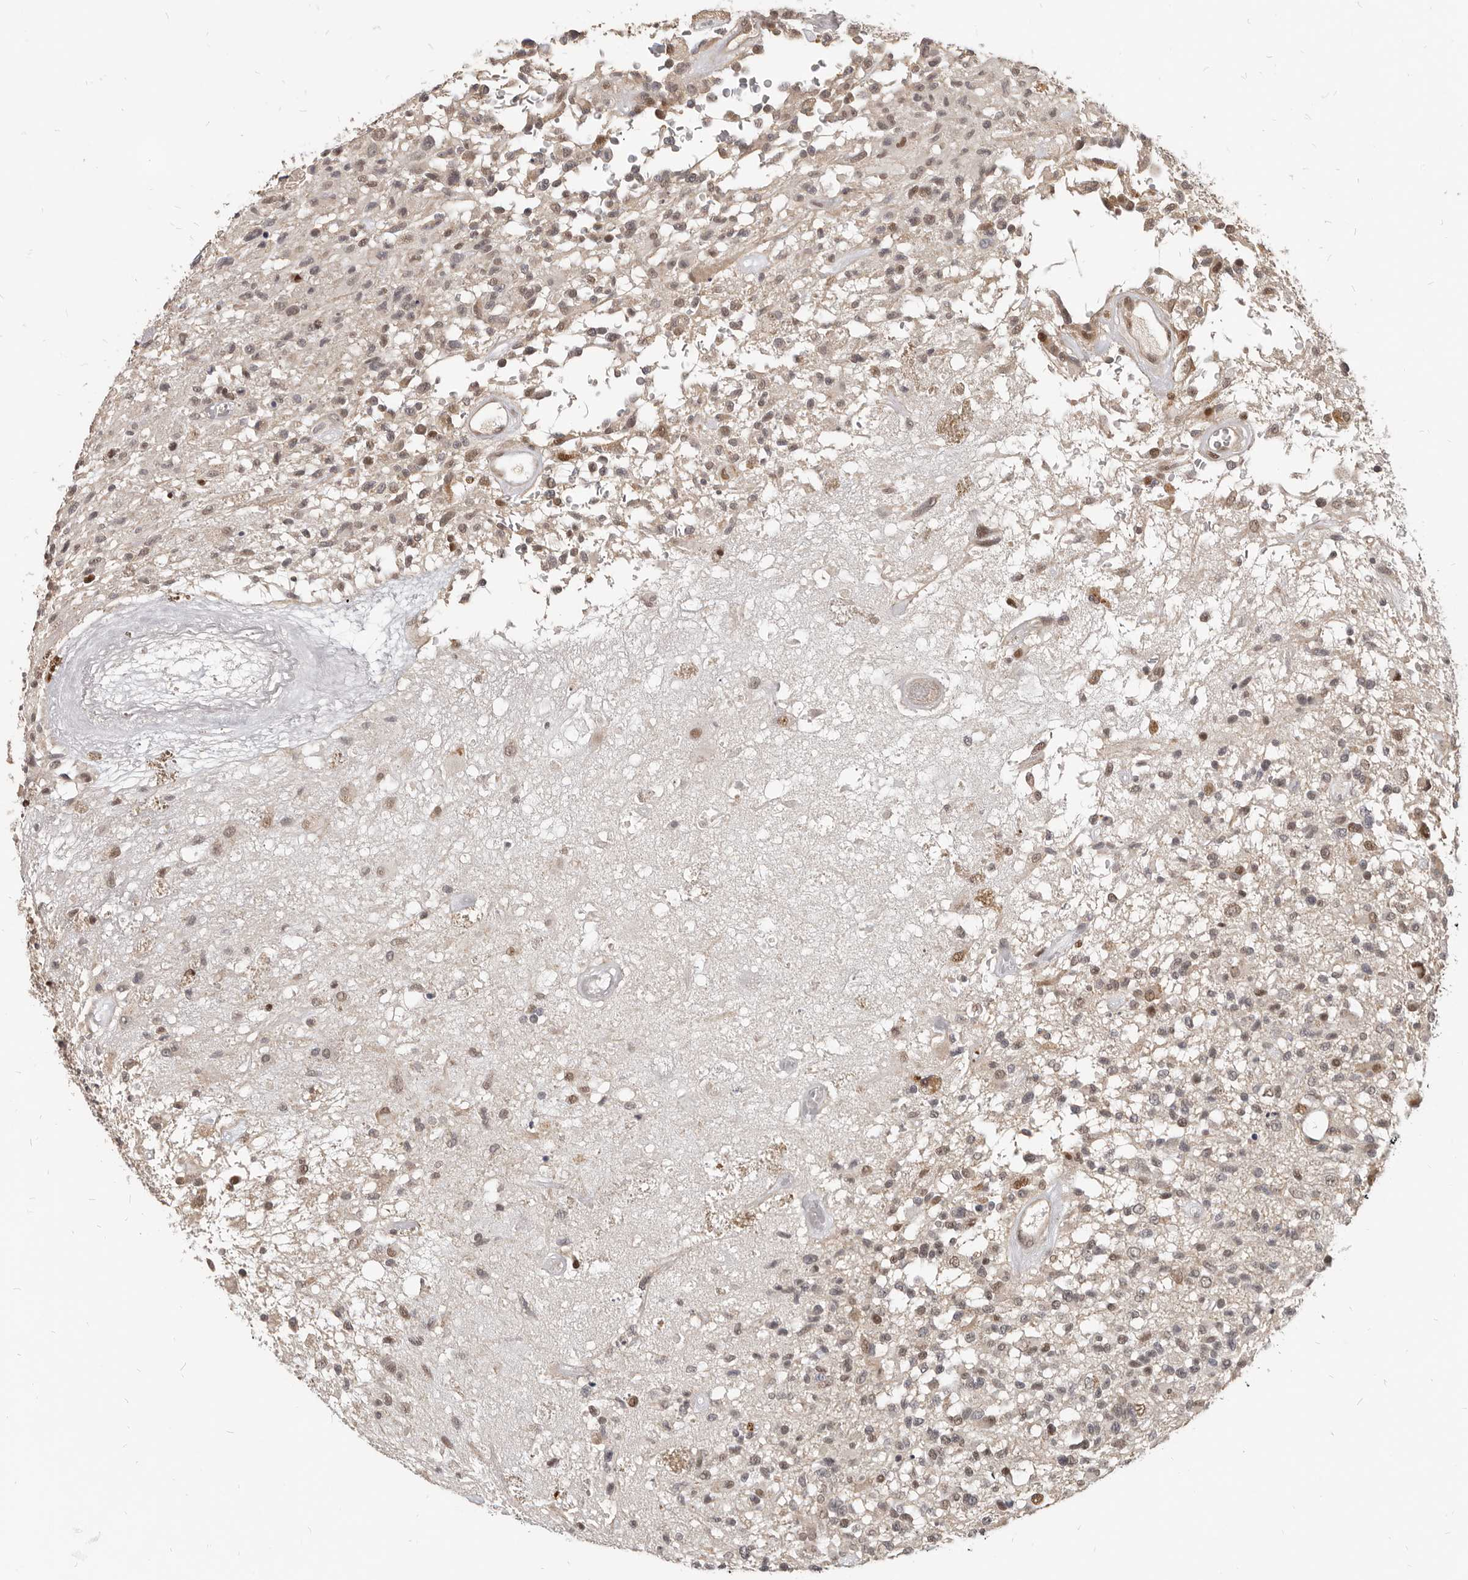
{"staining": {"intensity": "weak", "quantity": "<25%", "location": "nuclear"}, "tissue": "glioma", "cell_type": "Tumor cells", "image_type": "cancer", "snomed": [{"axis": "morphology", "description": "Glioma, malignant, High grade"}, {"axis": "morphology", "description": "Glioblastoma, NOS"}, {"axis": "topography", "description": "Brain"}], "caption": "Tumor cells show no significant expression in glioblastoma. (DAB (3,3'-diaminobenzidine) immunohistochemistry visualized using brightfield microscopy, high magnification).", "gene": "ATF5", "patient": {"sex": "male", "age": 60}}